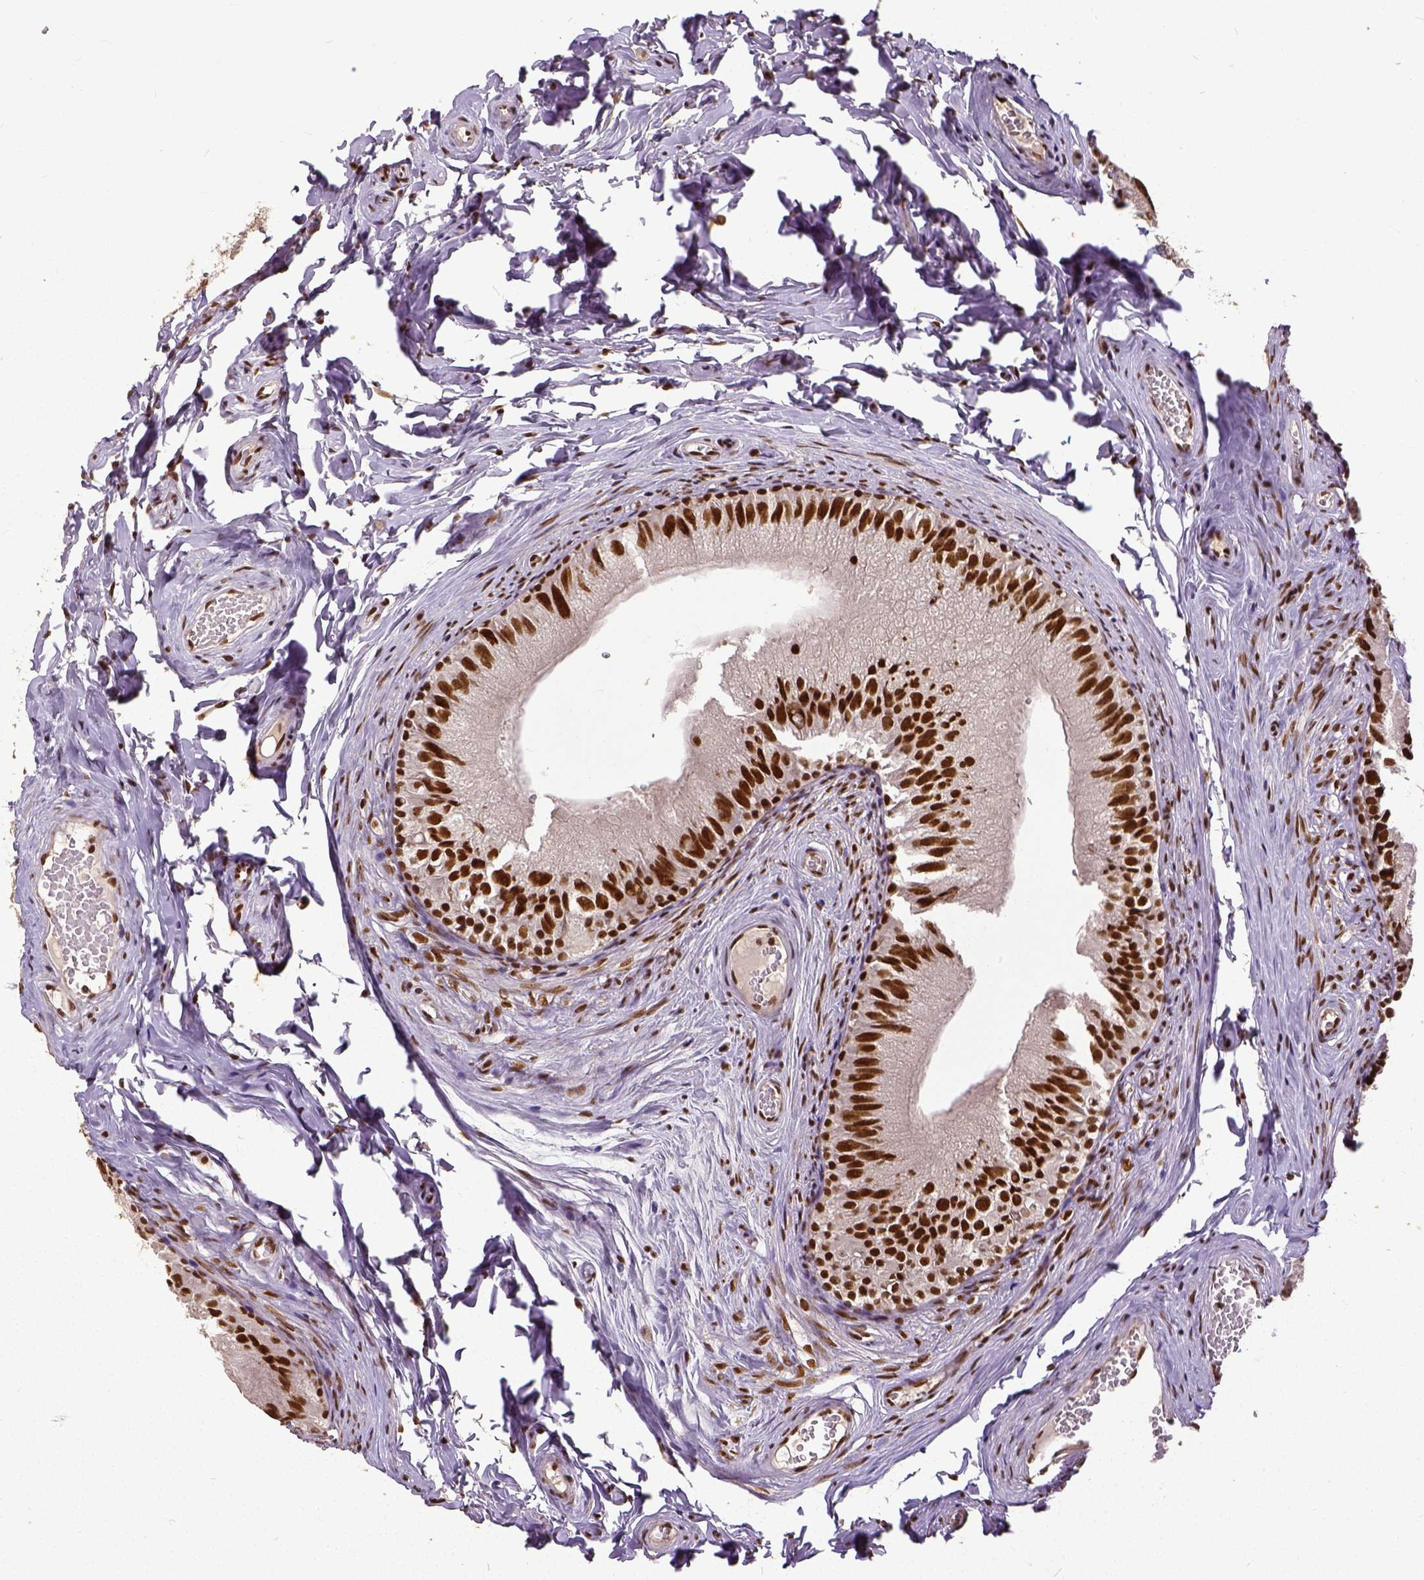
{"staining": {"intensity": "strong", "quantity": ">75%", "location": "nuclear"}, "tissue": "epididymis", "cell_type": "Glandular cells", "image_type": "normal", "snomed": [{"axis": "morphology", "description": "Normal tissue, NOS"}, {"axis": "topography", "description": "Epididymis"}], "caption": "Immunohistochemistry (IHC) histopathology image of normal human epididymis stained for a protein (brown), which exhibits high levels of strong nuclear positivity in approximately >75% of glandular cells.", "gene": "ATRX", "patient": {"sex": "male", "age": 45}}